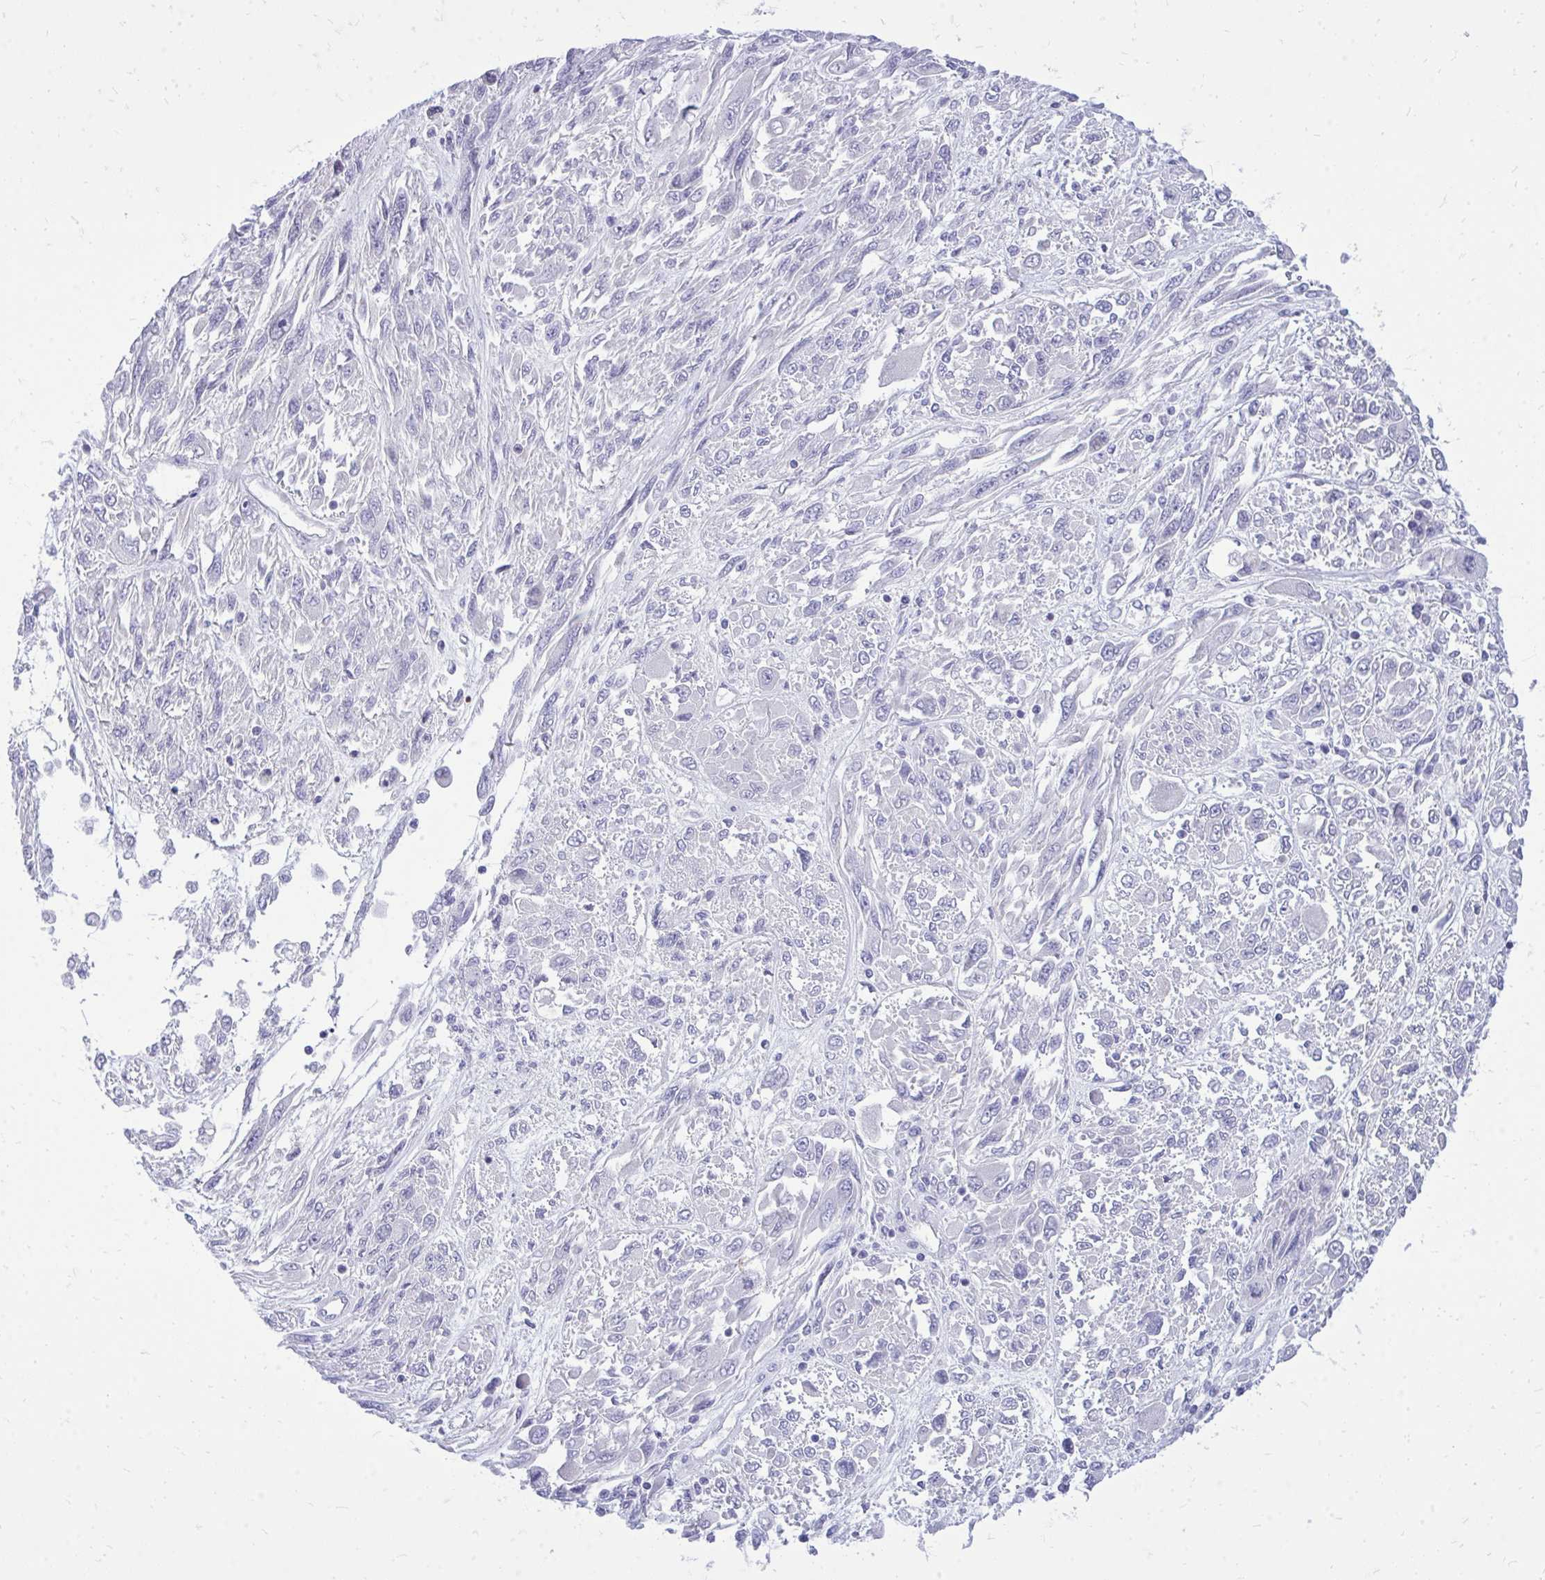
{"staining": {"intensity": "negative", "quantity": "none", "location": "none"}, "tissue": "melanoma", "cell_type": "Tumor cells", "image_type": "cancer", "snomed": [{"axis": "morphology", "description": "Malignant melanoma, NOS"}, {"axis": "topography", "description": "Skin"}], "caption": "Immunohistochemistry image of melanoma stained for a protein (brown), which exhibits no staining in tumor cells. (DAB (3,3'-diaminobenzidine) immunohistochemistry with hematoxylin counter stain).", "gene": "GABRA1", "patient": {"sex": "female", "age": 91}}